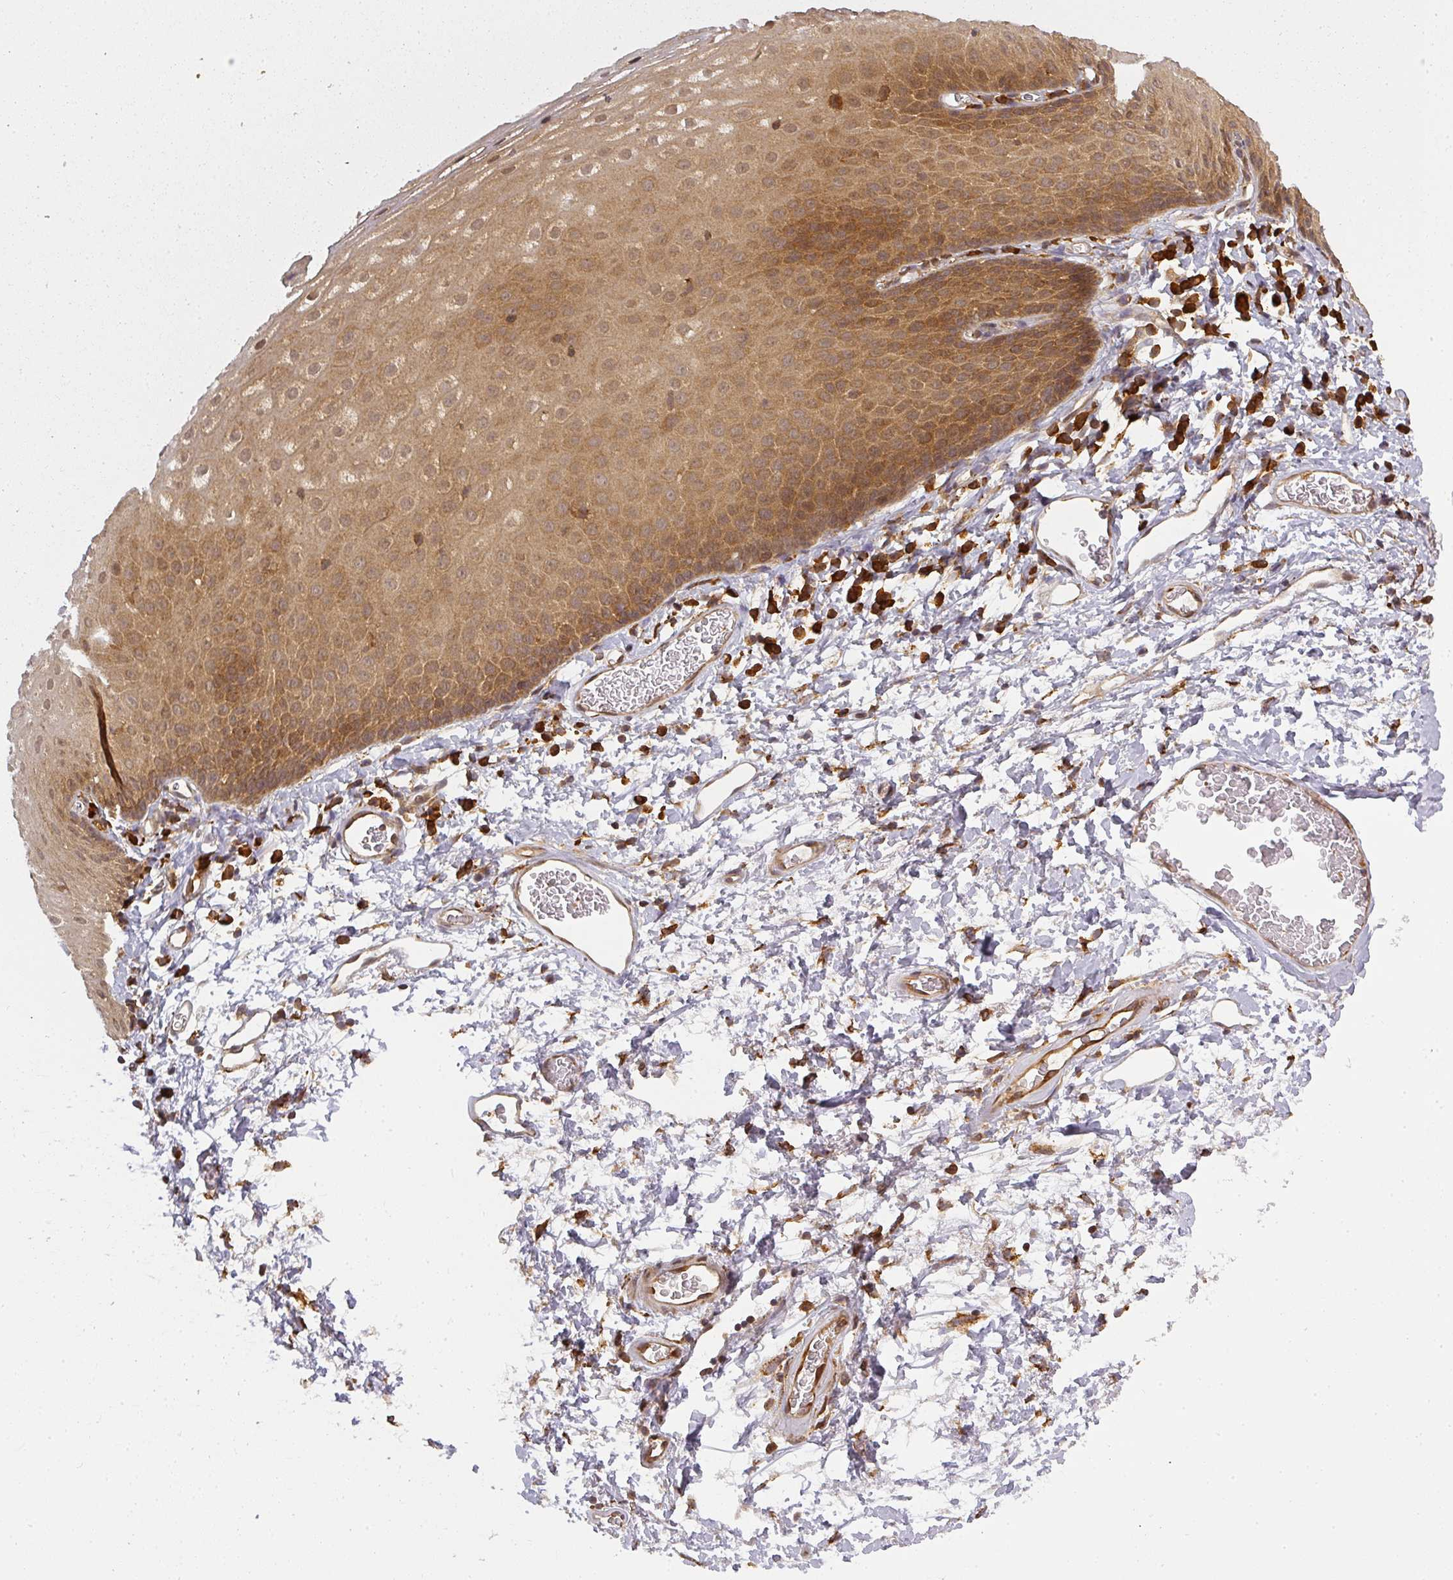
{"staining": {"intensity": "moderate", "quantity": ">75%", "location": "cytoplasmic/membranous"}, "tissue": "skin", "cell_type": "Epidermal cells", "image_type": "normal", "snomed": [{"axis": "morphology", "description": "Normal tissue, NOS"}, {"axis": "morphology", "description": "Hemorrhoids"}, {"axis": "morphology", "description": "Inflammation, NOS"}, {"axis": "topography", "description": "Anal"}], "caption": "Immunohistochemical staining of benign skin reveals moderate cytoplasmic/membranous protein positivity in about >75% of epidermal cells. Nuclei are stained in blue.", "gene": "PPP6R3", "patient": {"sex": "male", "age": 60}}